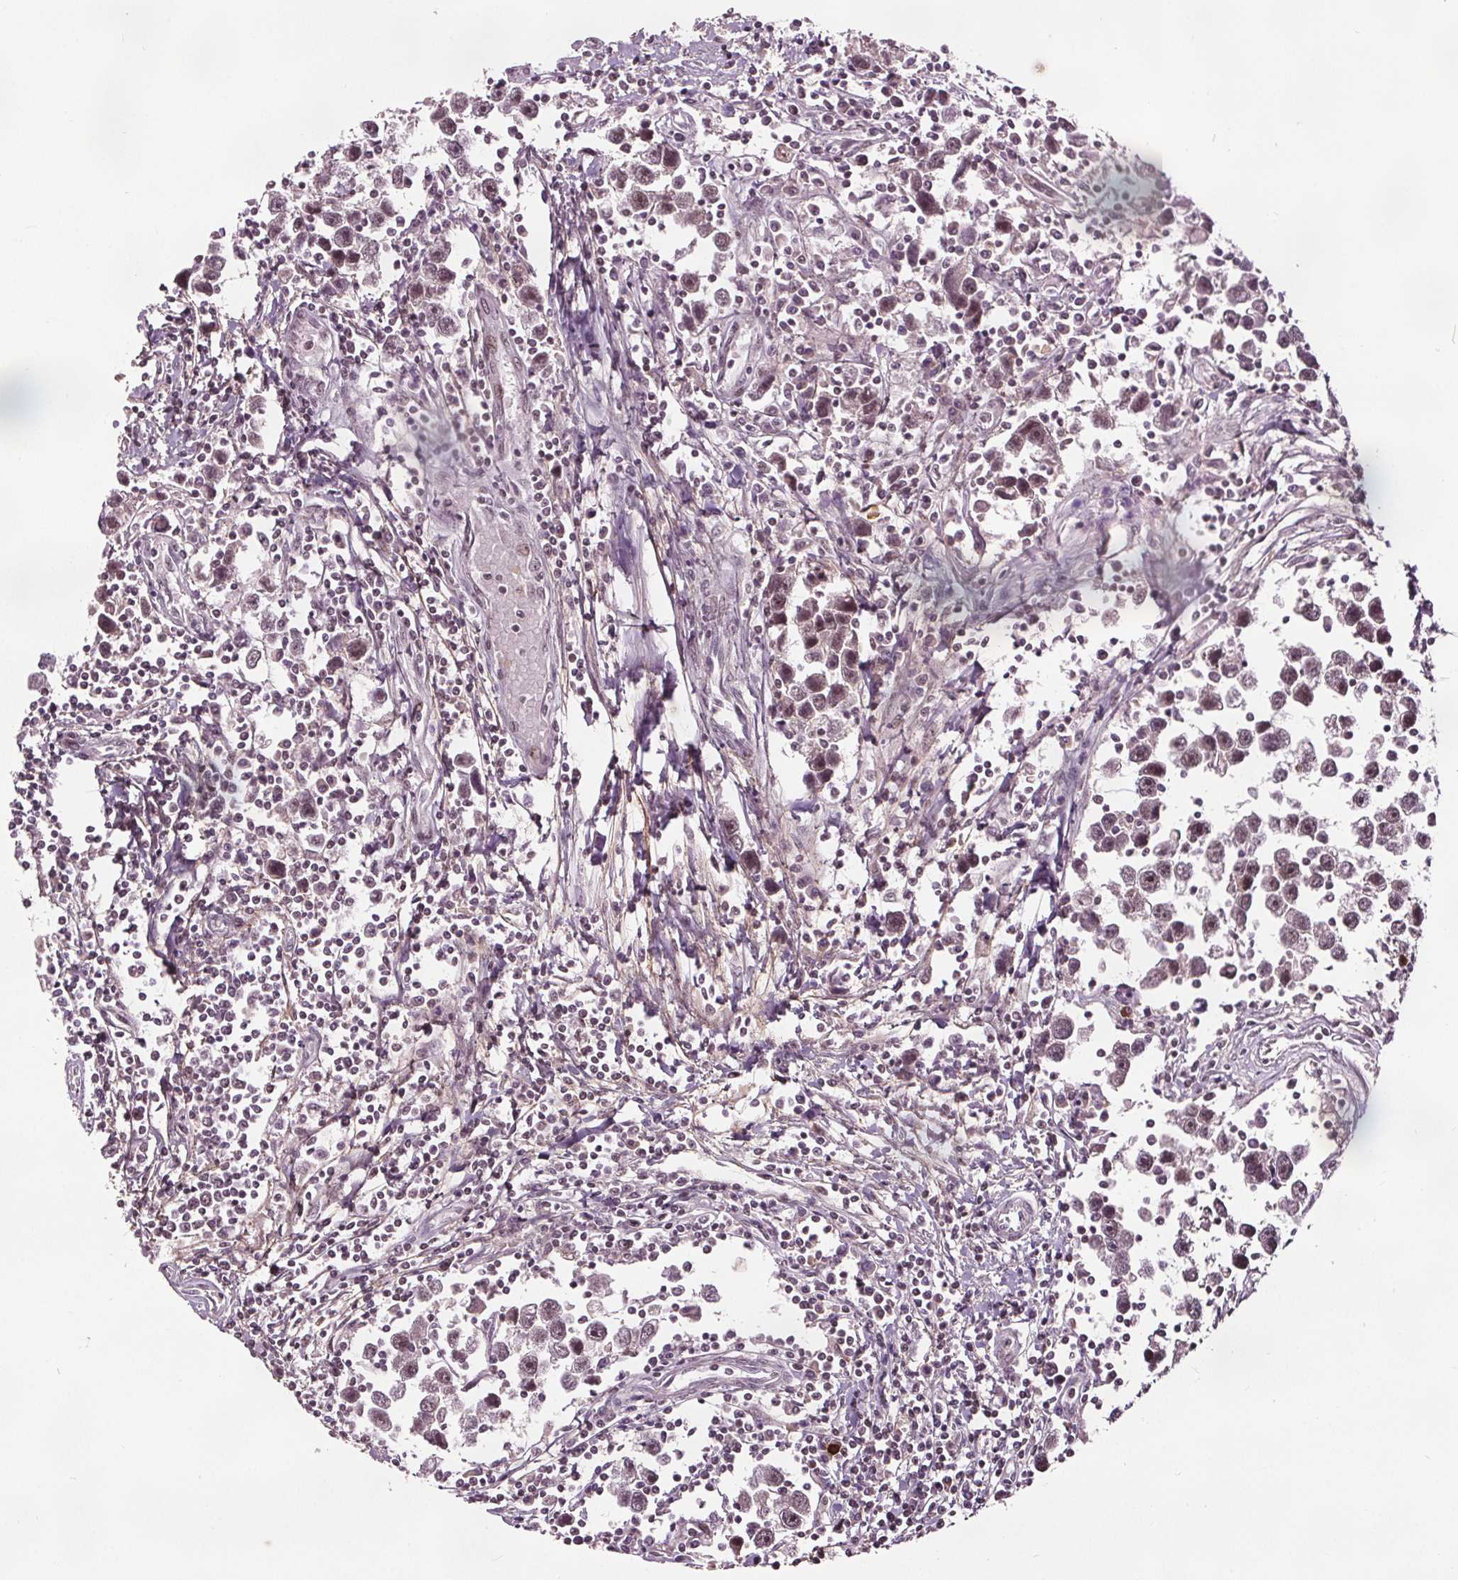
{"staining": {"intensity": "weak", "quantity": "25%-75%", "location": "nuclear"}, "tissue": "testis cancer", "cell_type": "Tumor cells", "image_type": "cancer", "snomed": [{"axis": "morphology", "description": "Seminoma, NOS"}, {"axis": "topography", "description": "Testis"}], "caption": "This image displays seminoma (testis) stained with immunohistochemistry (IHC) to label a protein in brown. The nuclear of tumor cells show weak positivity for the protein. Nuclei are counter-stained blue.", "gene": "DDX11", "patient": {"sex": "male", "age": 30}}